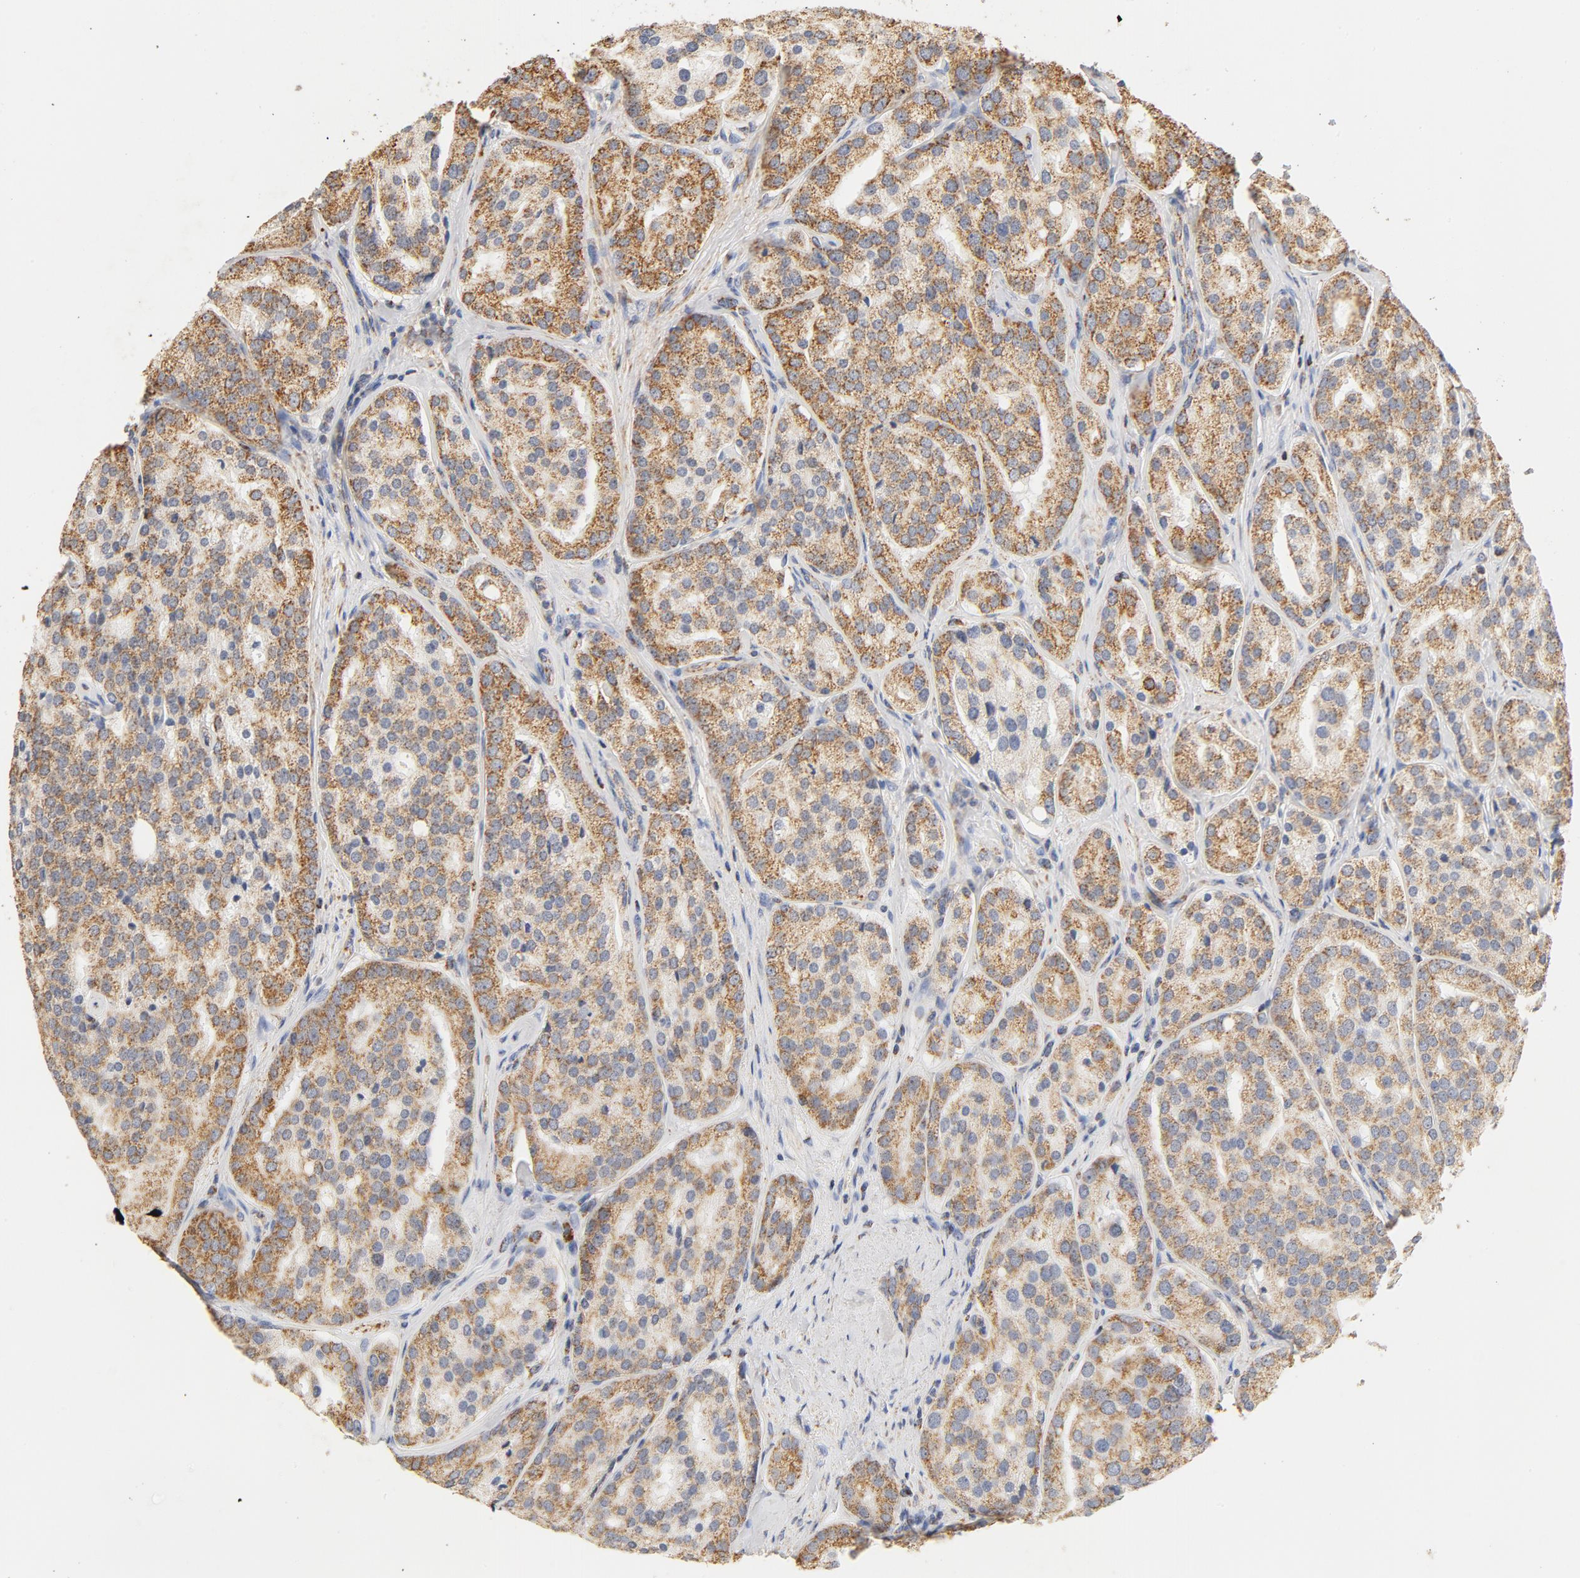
{"staining": {"intensity": "moderate", "quantity": ">75%", "location": "cytoplasmic/membranous"}, "tissue": "prostate cancer", "cell_type": "Tumor cells", "image_type": "cancer", "snomed": [{"axis": "morphology", "description": "Adenocarcinoma, High grade"}, {"axis": "topography", "description": "Prostate"}], "caption": "Brown immunohistochemical staining in high-grade adenocarcinoma (prostate) demonstrates moderate cytoplasmic/membranous positivity in approximately >75% of tumor cells.", "gene": "COX4I1", "patient": {"sex": "male", "age": 64}}